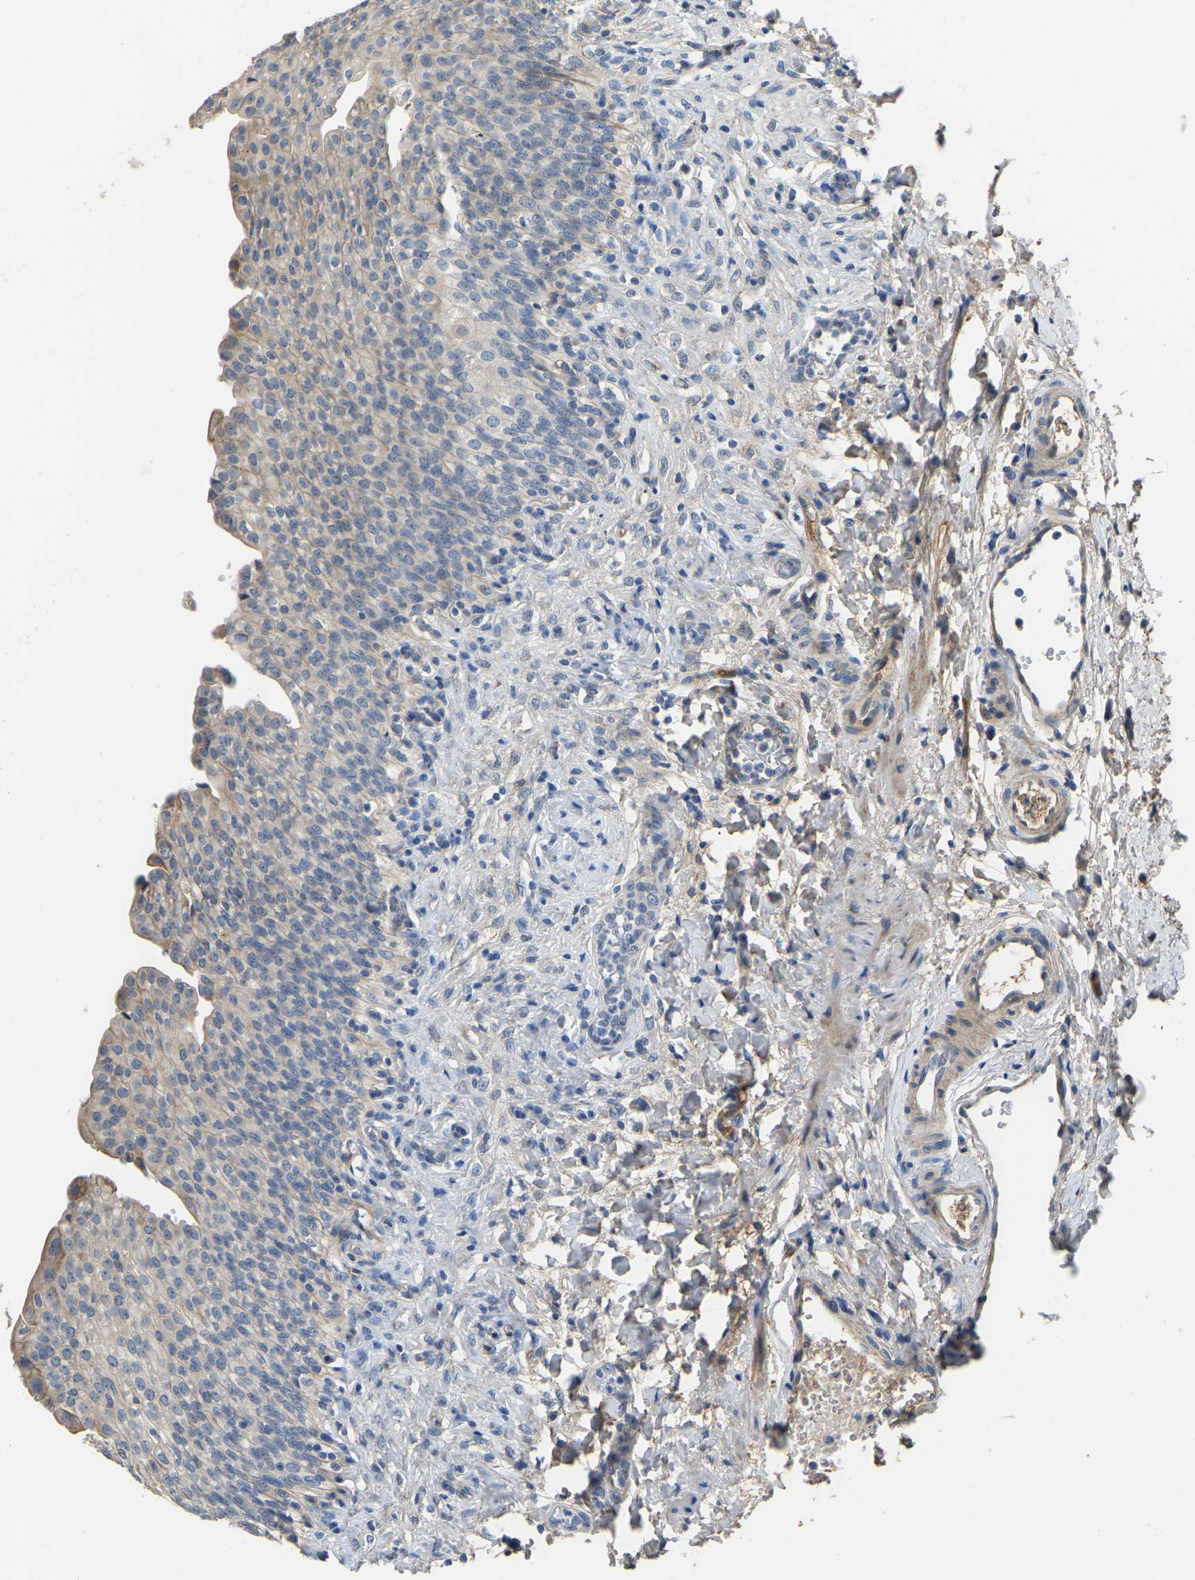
{"staining": {"intensity": "weak", "quantity": "<25%", "location": "cytoplasmic/membranous"}, "tissue": "urinary bladder", "cell_type": "Urothelial cells", "image_type": "normal", "snomed": [{"axis": "morphology", "description": "Urothelial carcinoma, High grade"}, {"axis": "topography", "description": "Urinary bladder"}], "caption": "DAB immunohistochemical staining of unremarkable human urinary bladder displays no significant positivity in urothelial cells. (DAB immunohistochemistry visualized using brightfield microscopy, high magnification).", "gene": "HIGD2B", "patient": {"sex": "male", "age": 46}}